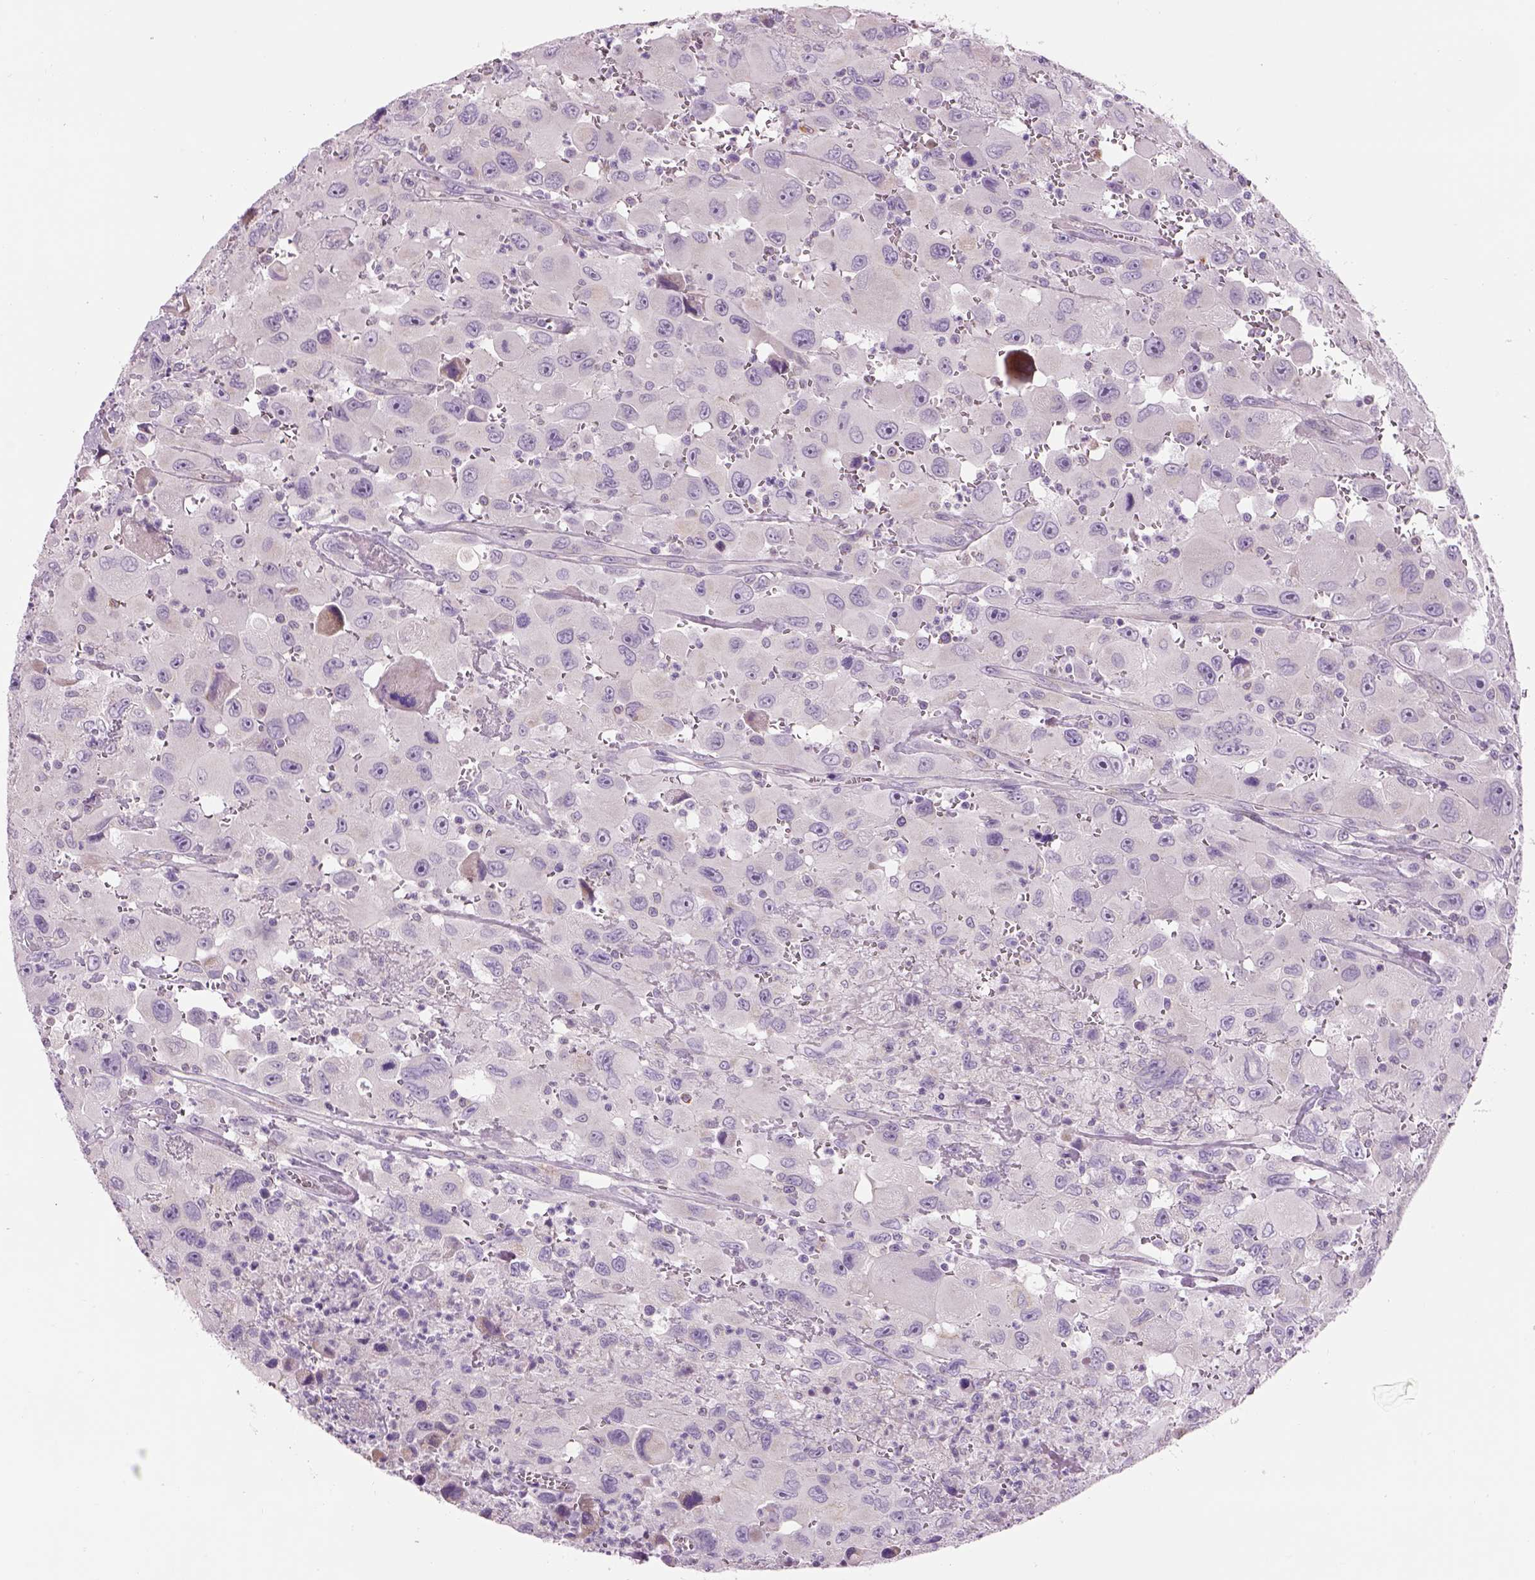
{"staining": {"intensity": "negative", "quantity": "none", "location": "none"}, "tissue": "head and neck cancer", "cell_type": "Tumor cells", "image_type": "cancer", "snomed": [{"axis": "morphology", "description": "Squamous cell carcinoma, NOS"}, {"axis": "morphology", "description": "Squamous cell carcinoma, metastatic, NOS"}, {"axis": "topography", "description": "Oral tissue"}, {"axis": "topography", "description": "Head-Neck"}], "caption": "This is a image of immunohistochemistry staining of metastatic squamous cell carcinoma (head and neck), which shows no positivity in tumor cells.", "gene": "IFT52", "patient": {"sex": "female", "age": 85}}